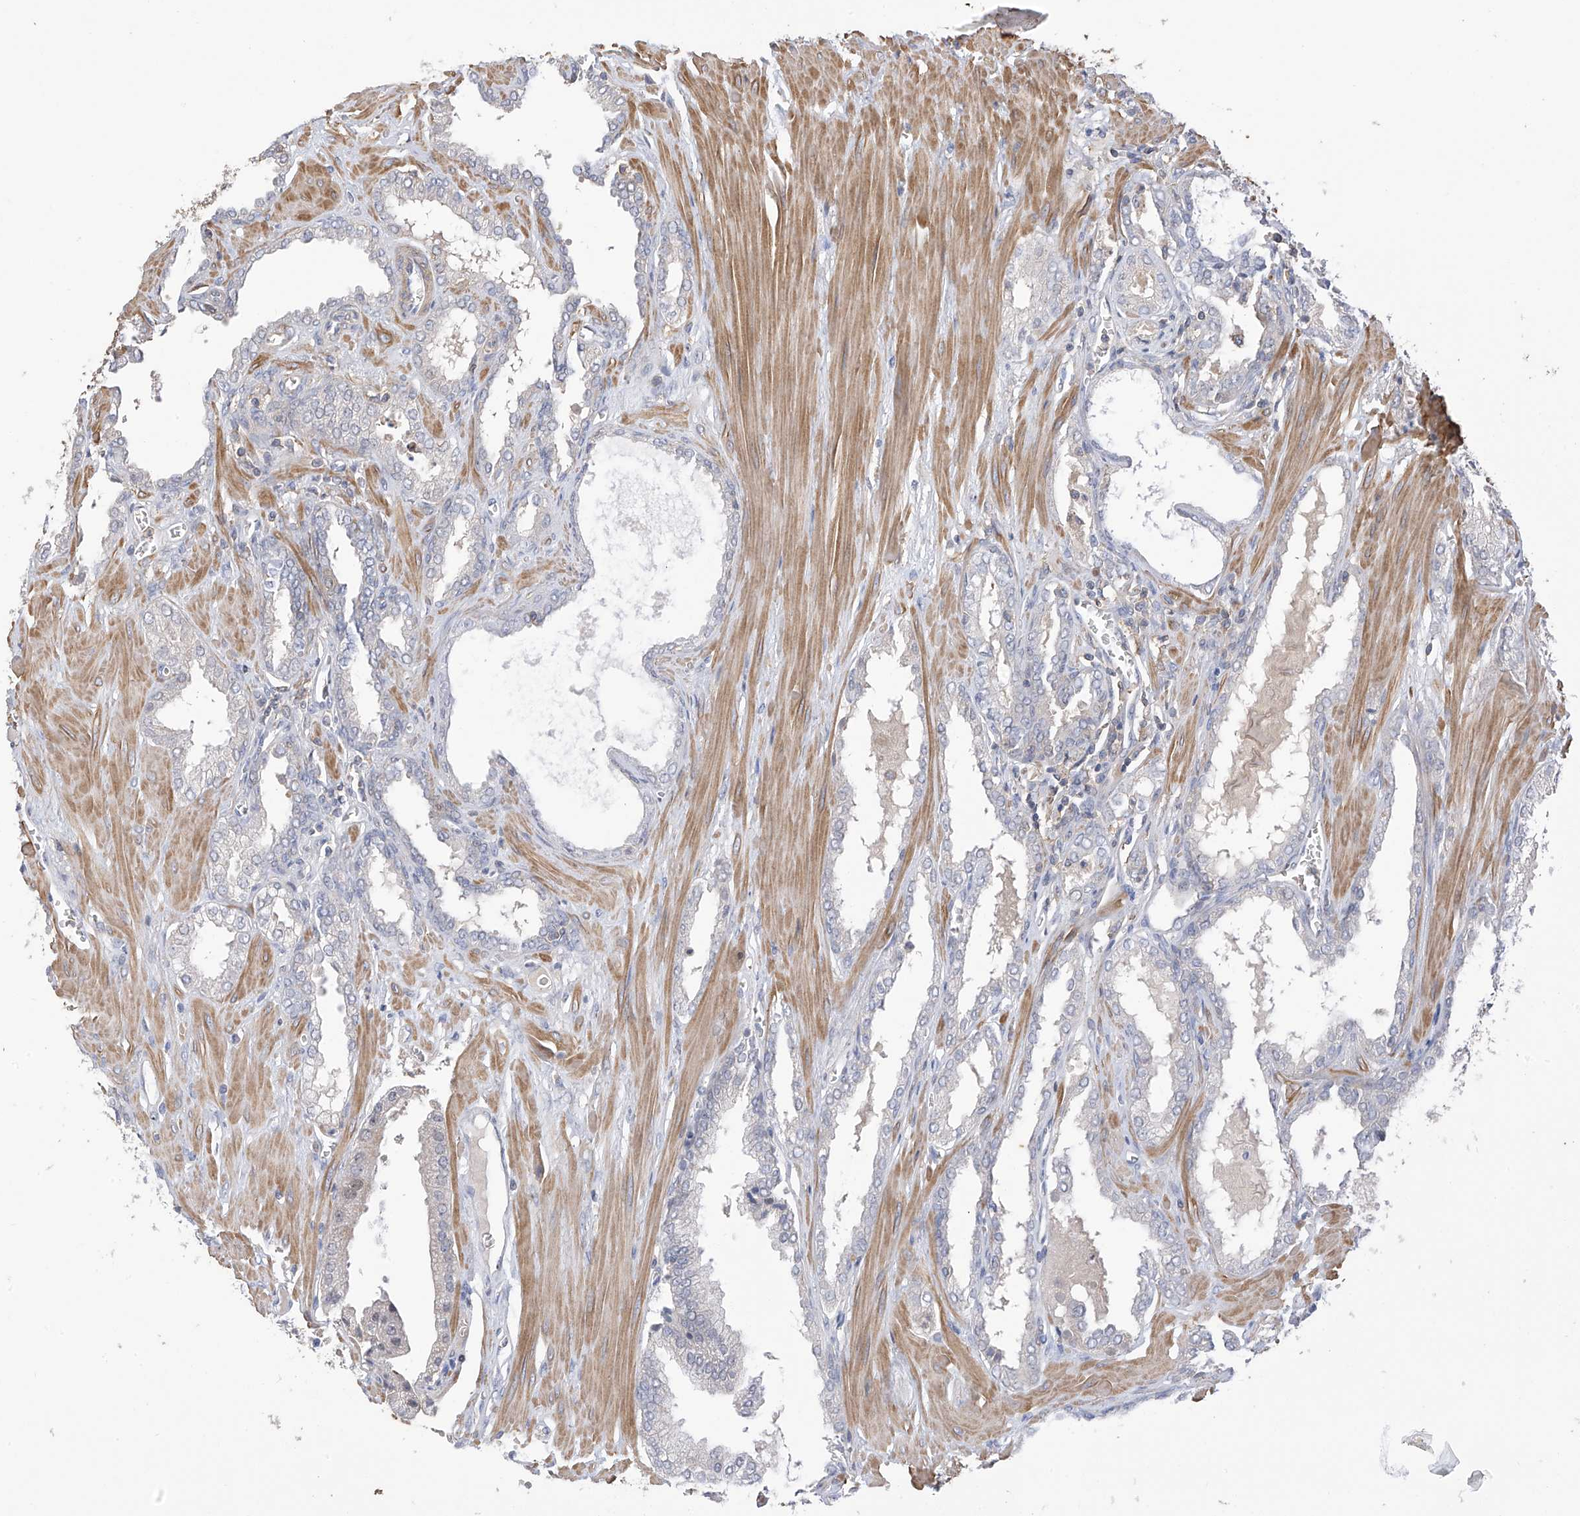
{"staining": {"intensity": "negative", "quantity": "none", "location": "none"}, "tissue": "prostate cancer", "cell_type": "Tumor cells", "image_type": "cancer", "snomed": [{"axis": "morphology", "description": "Adenocarcinoma, Low grade"}, {"axis": "topography", "description": "Prostate"}], "caption": "This is a micrograph of IHC staining of prostate cancer, which shows no expression in tumor cells.", "gene": "SLFN14", "patient": {"sex": "male", "age": 67}}